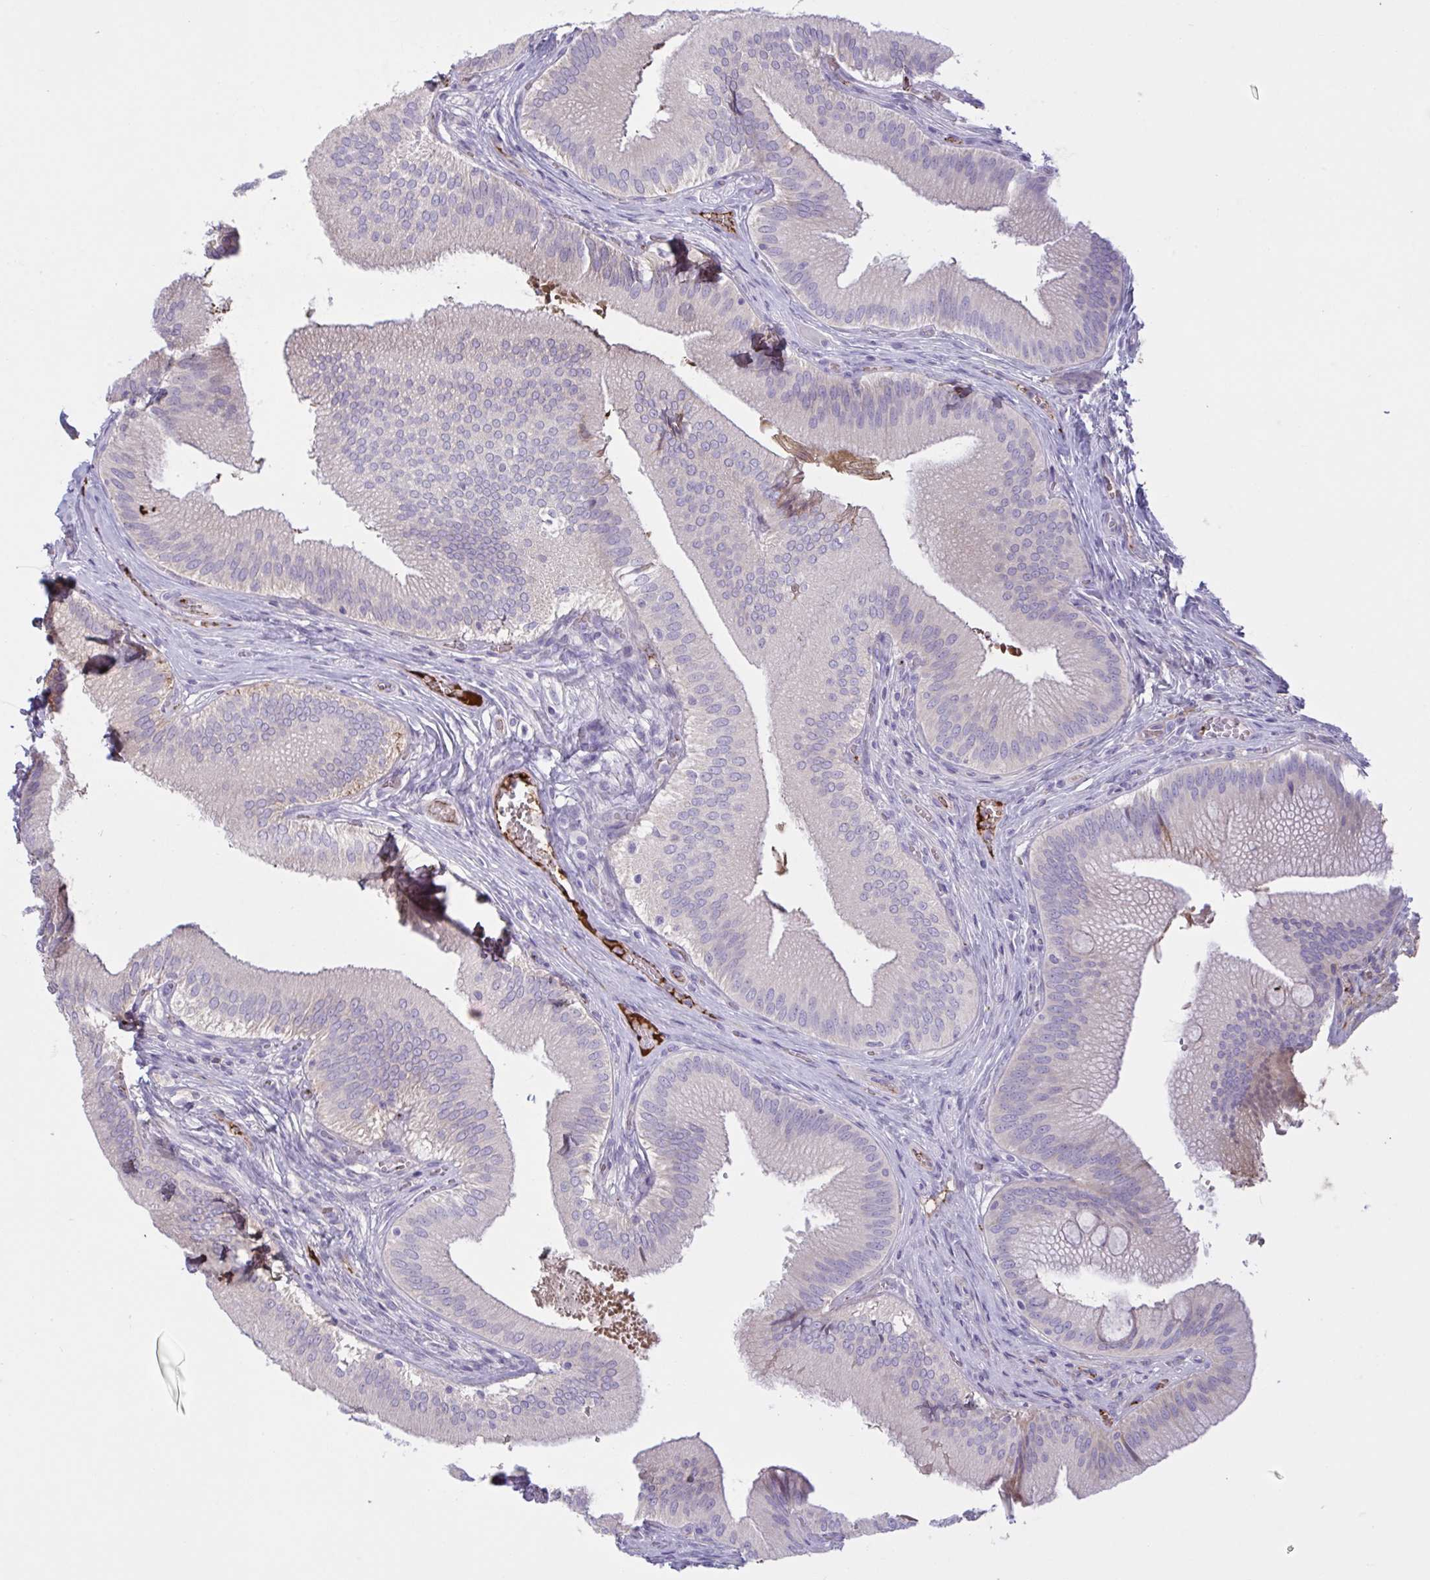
{"staining": {"intensity": "negative", "quantity": "none", "location": "none"}, "tissue": "gallbladder", "cell_type": "Glandular cells", "image_type": "normal", "snomed": [{"axis": "morphology", "description": "Normal tissue, NOS"}, {"axis": "topography", "description": "Gallbladder"}], "caption": "Immunohistochemistry (IHC) of benign human gallbladder displays no staining in glandular cells.", "gene": "IL1R1", "patient": {"sex": "male", "age": 17}}